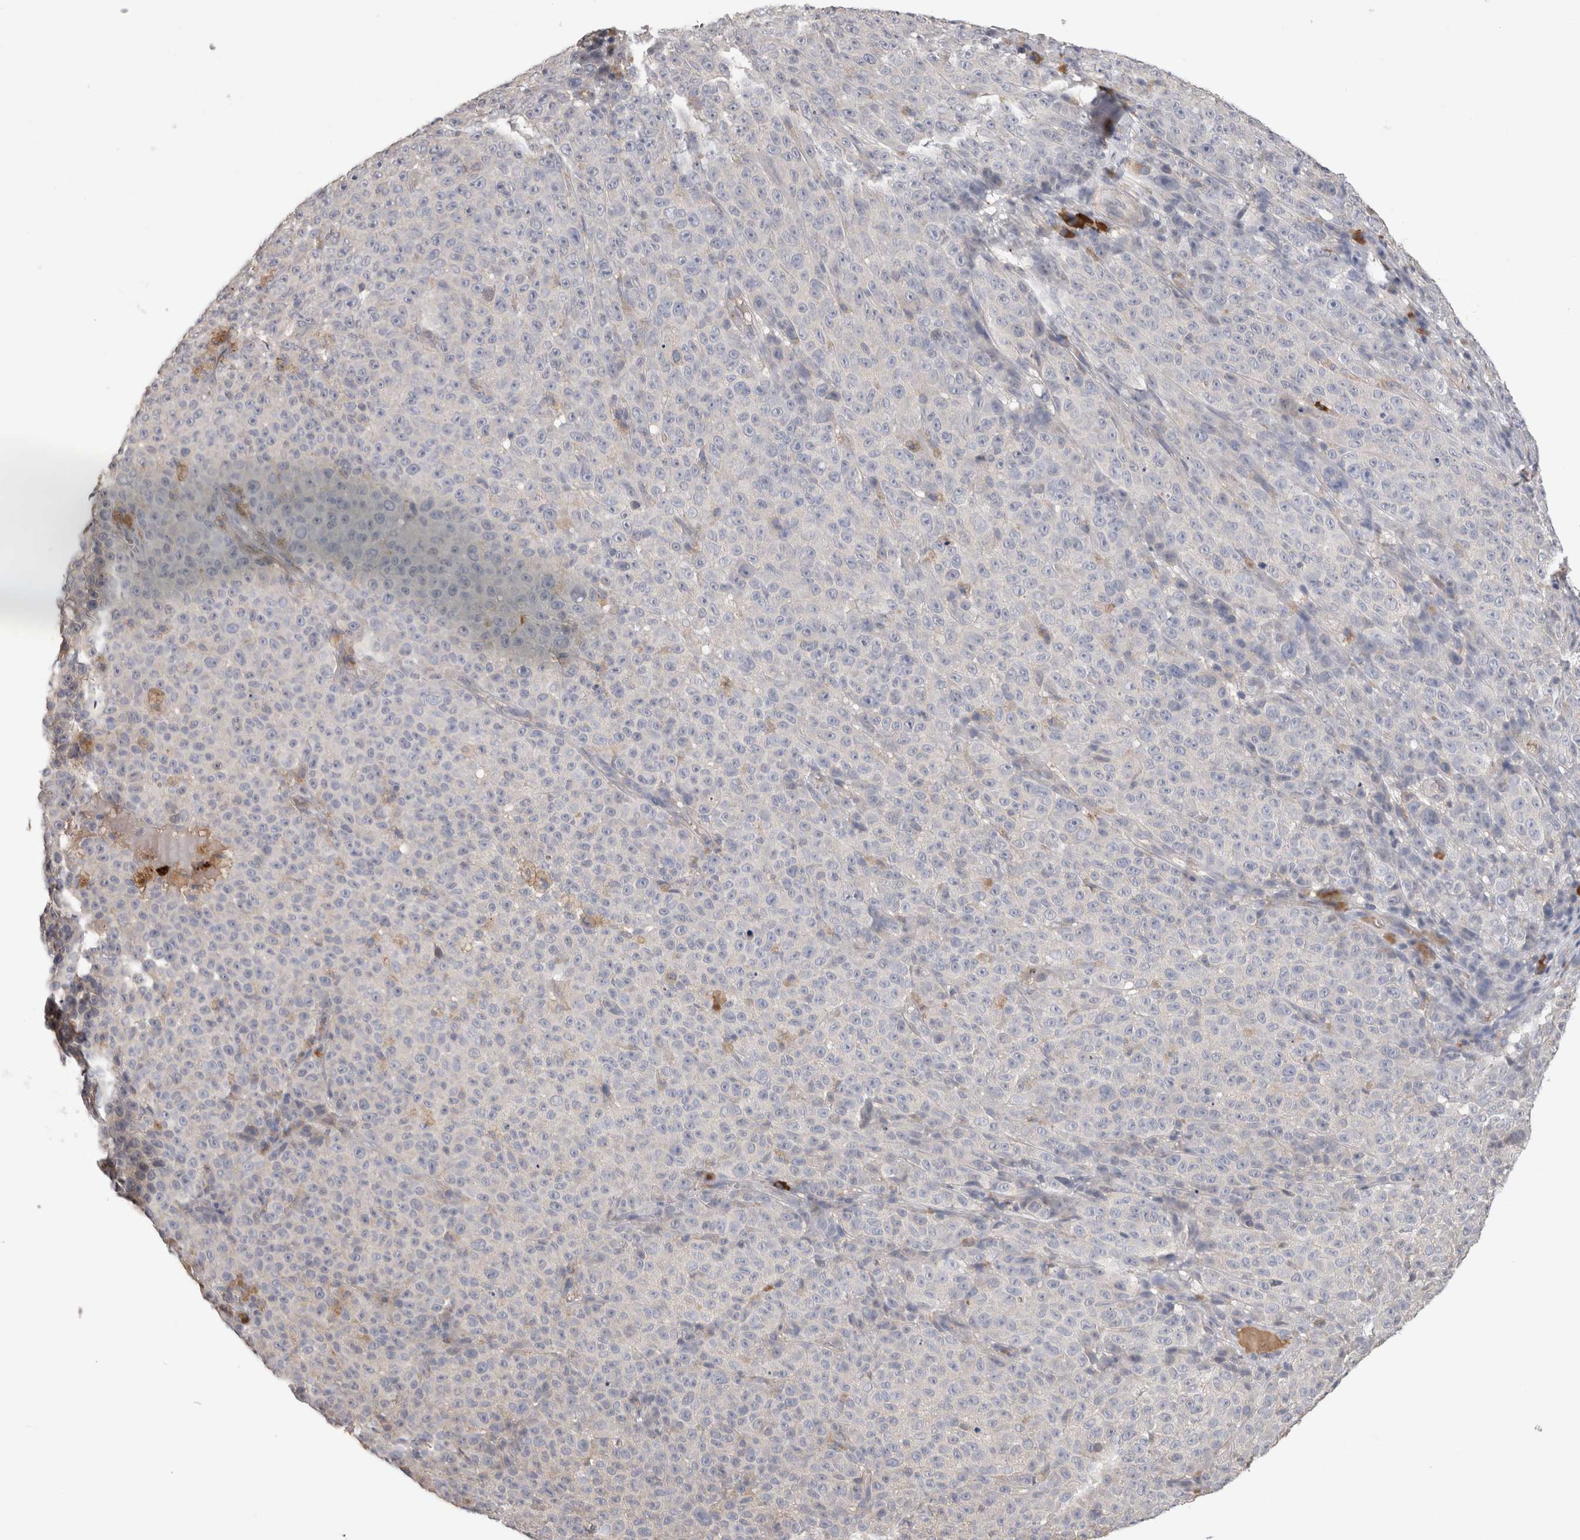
{"staining": {"intensity": "negative", "quantity": "none", "location": "none"}, "tissue": "melanoma", "cell_type": "Tumor cells", "image_type": "cancer", "snomed": [{"axis": "morphology", "description": "Malignant melanoma, NOS"}, {"axis": "topography", "description": "Skin"}], "caption": "A histopathology image of human melanoma is negative for staining in tumor cells.", "gene": "PPP3CC", "patient": {"sex": "female", "age": 82}}